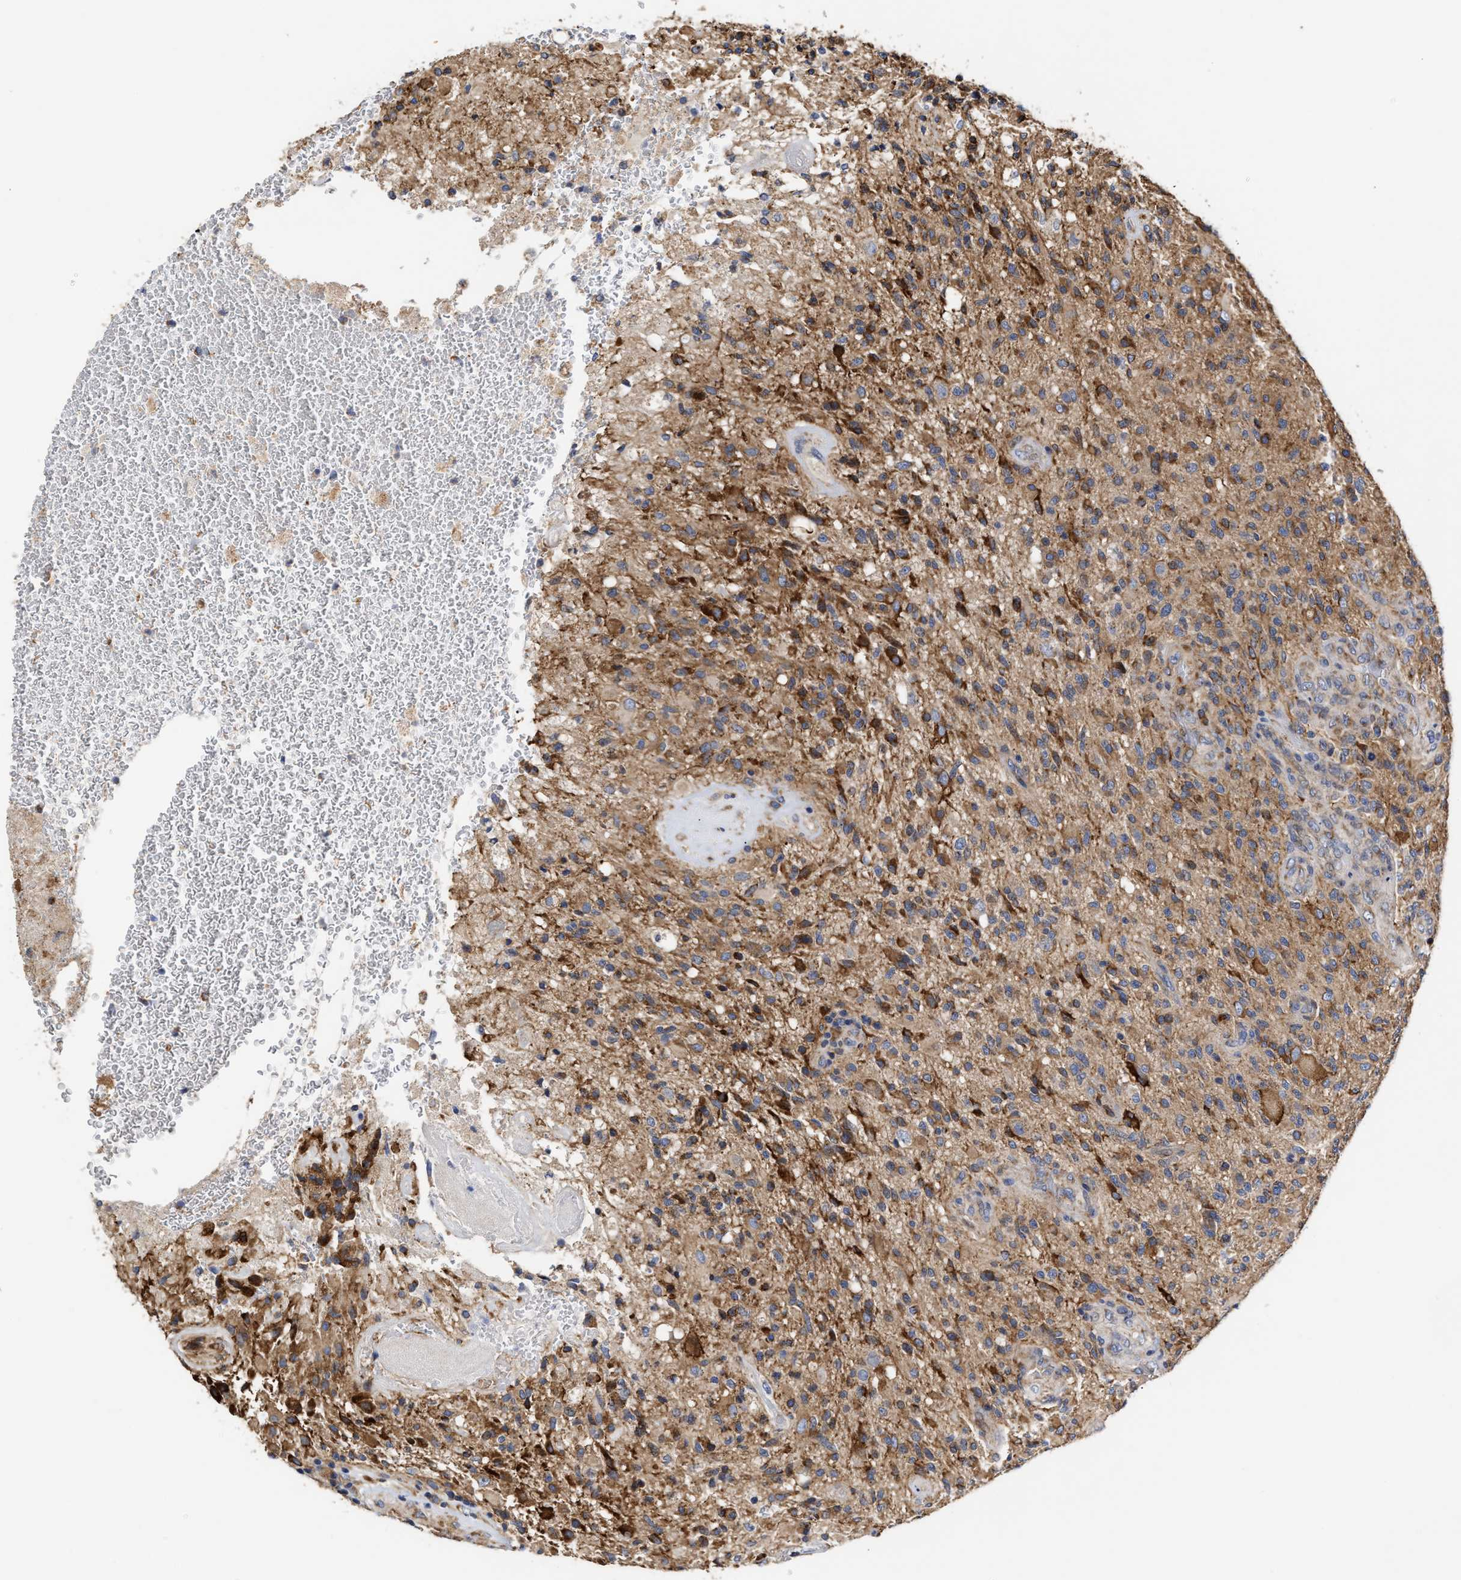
{"staining": {"intensity": "moderate", "quantity": ">75%", "location": "cytoplasmic/membranous"}, "tissue": "glioma", "cell_type": "Tumor cells", "image_type": "cancer", "snomed": [{"axis": "morphology", "description": "Glioma, malignant, High grade"}, {"axis": "topography", "description": "Brain"}], "caption": "IHC image of human malignant high-grade glioma stained for a protein (brown), which displays medium levels of moderate cytoplasmic/membranous expression in about >75% of tumor cells.", "gene": "MALSU1", "patient": {"sex": "male", "age": 71}}